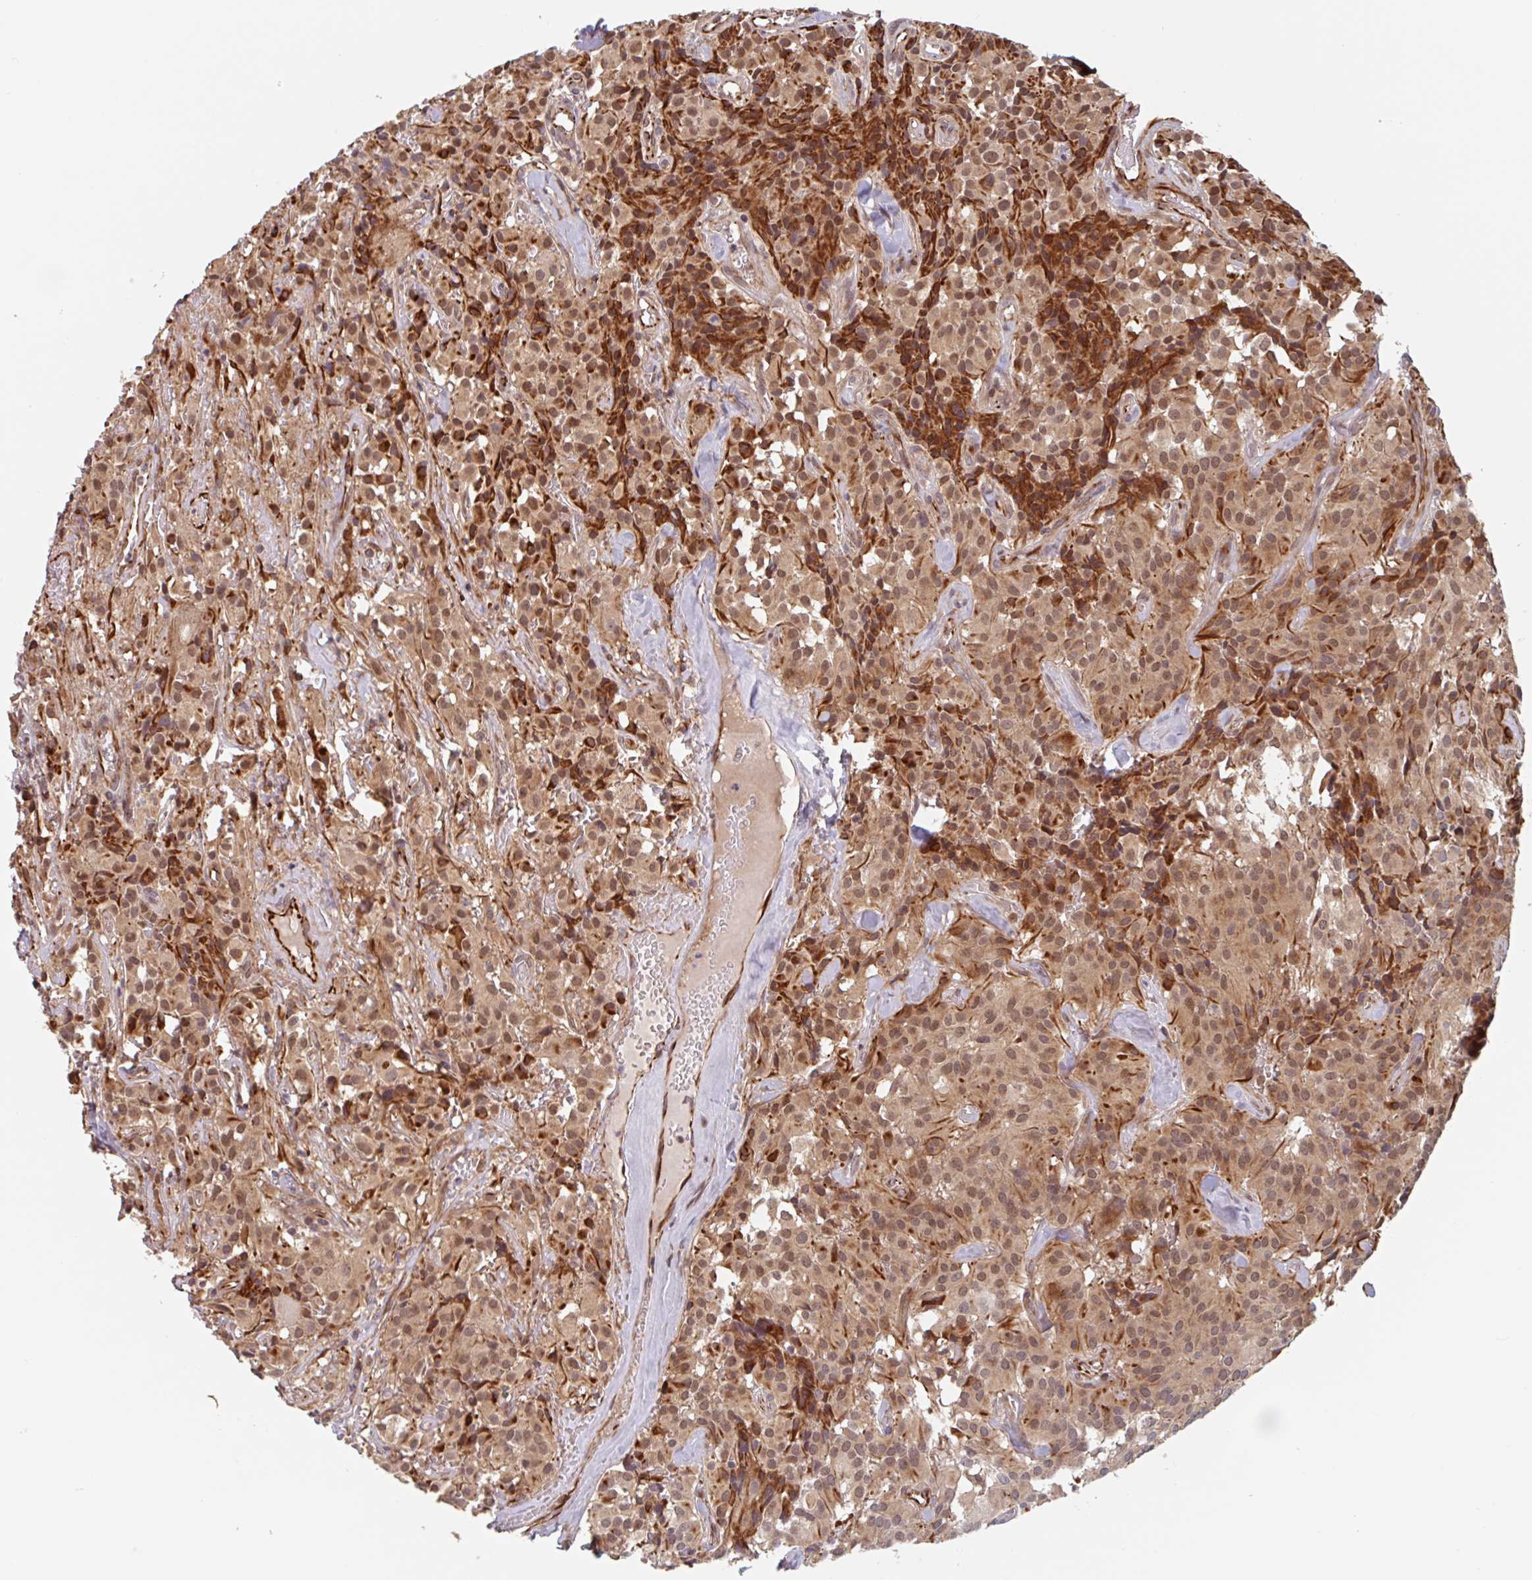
{"staining": {"intensity": "moderate", "quantity": ">75%", "location": "nuclear"}, "tissue": "glioma", "cell_type": "Tumor cells", "image_type": "cancer", "snomed": [{"axis": "morphology", "description": "Glioma, malignant, Low grade"}, {"axis": "topography", "description": "Brain"}], "caption": "Approximately >75% of tumor cells in glioma display moderate nuclear protein positivity as visualized by brown immunohistochemical staining.", "gene": "NUB1", "patient": {"sex": "male", "age": 42}}